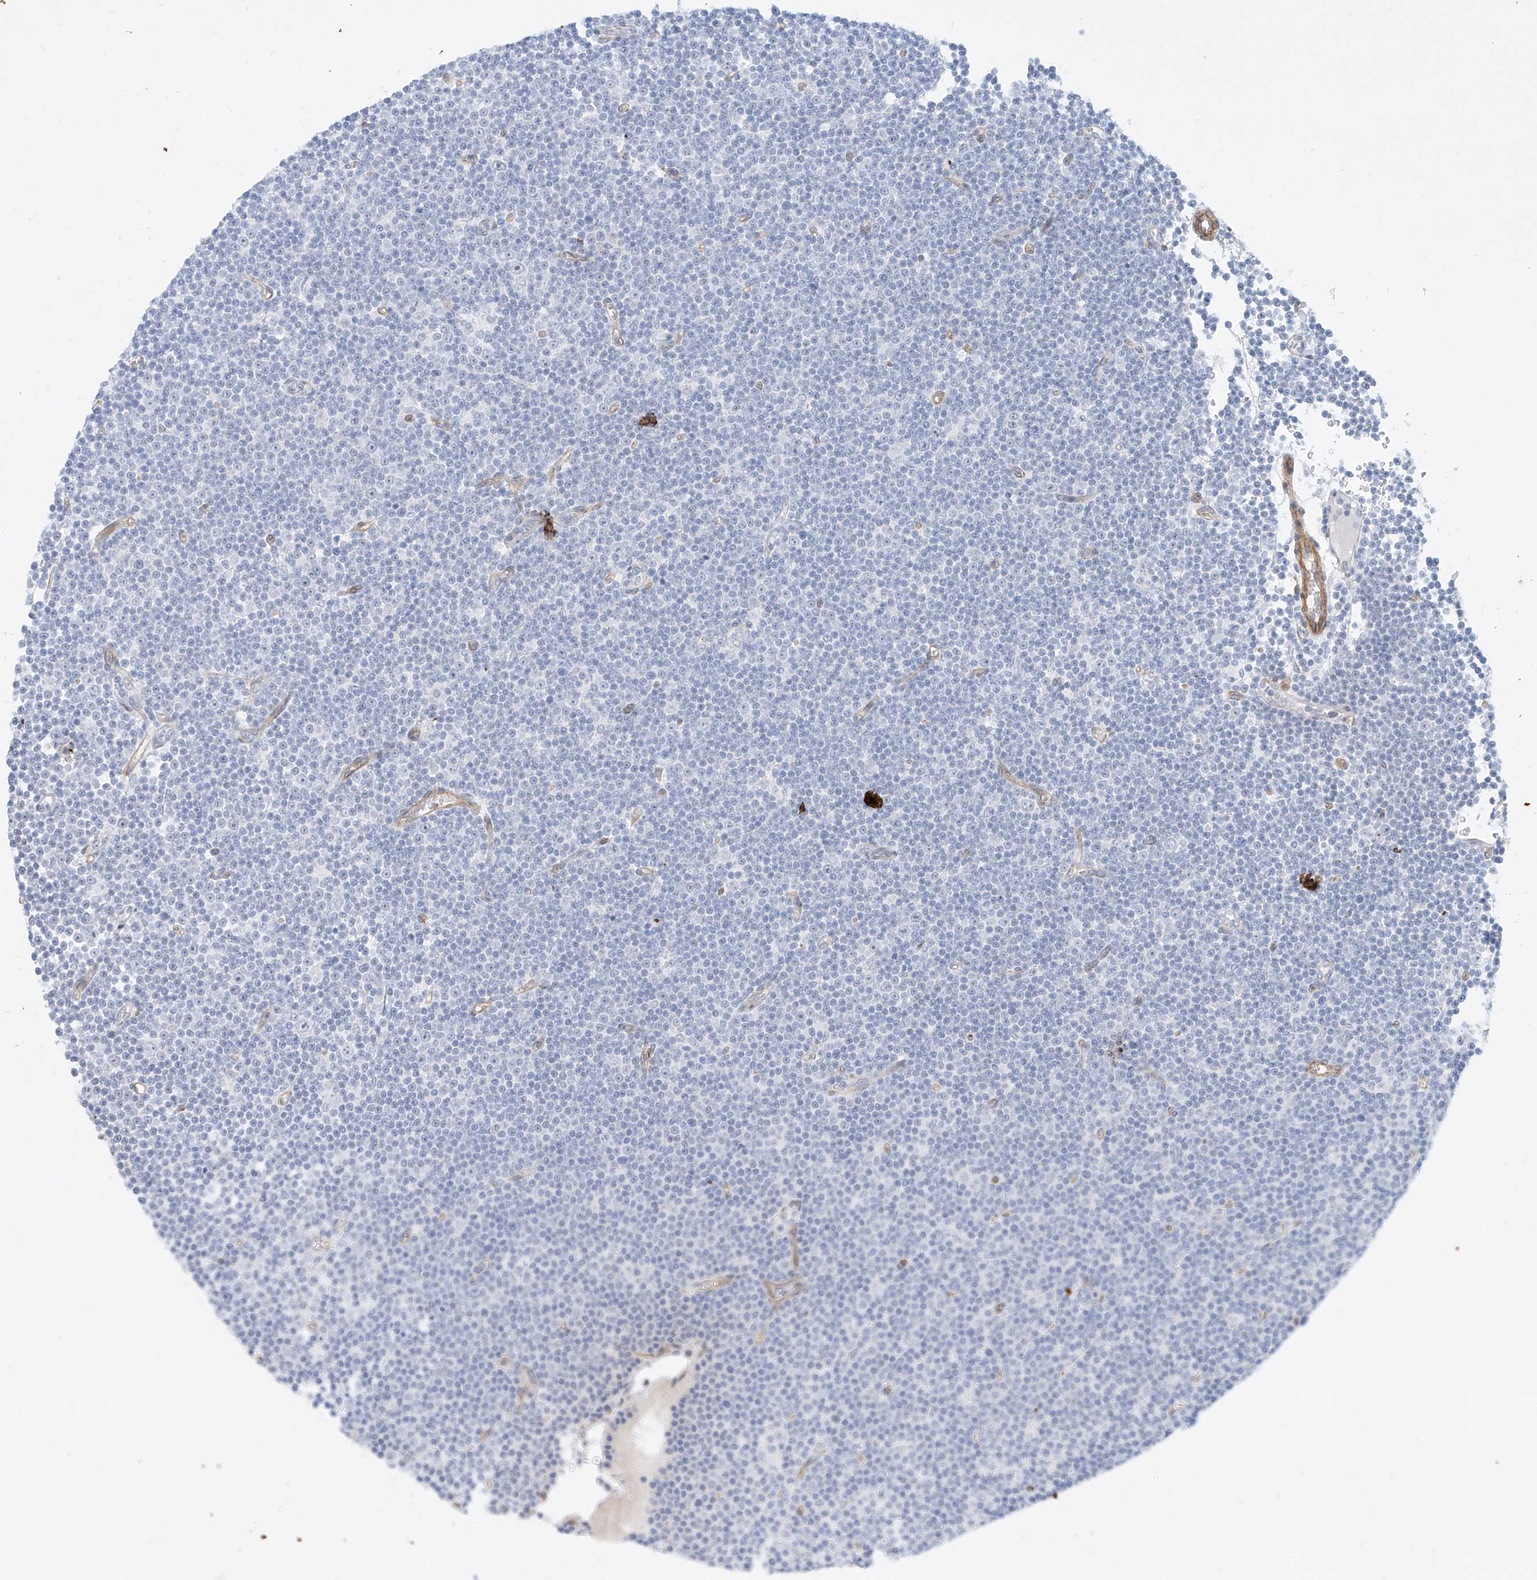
{"staining": {"intensity": "negative", "quantity": "none", "location": "none"}, "tissue": "lymphoma", "cell_type": "Tumor cells", "image_type": "cancer", "snomed": [{"axis": "morphology", "description": "Malignant lymphoma, non-Hodgkin's type, Low grade"}, {"axis": "topography", "description": "Lymph node"}], "caption": "DAB (3,3'-diaminobenzidine) immunohistochemical staining of human low-grade malignant lymphoma, non-Hodgkin's type exhibits no significant staining in tumor cells.", "gene": "REEP2", "patient": {"sex": "female", "age": 67}}